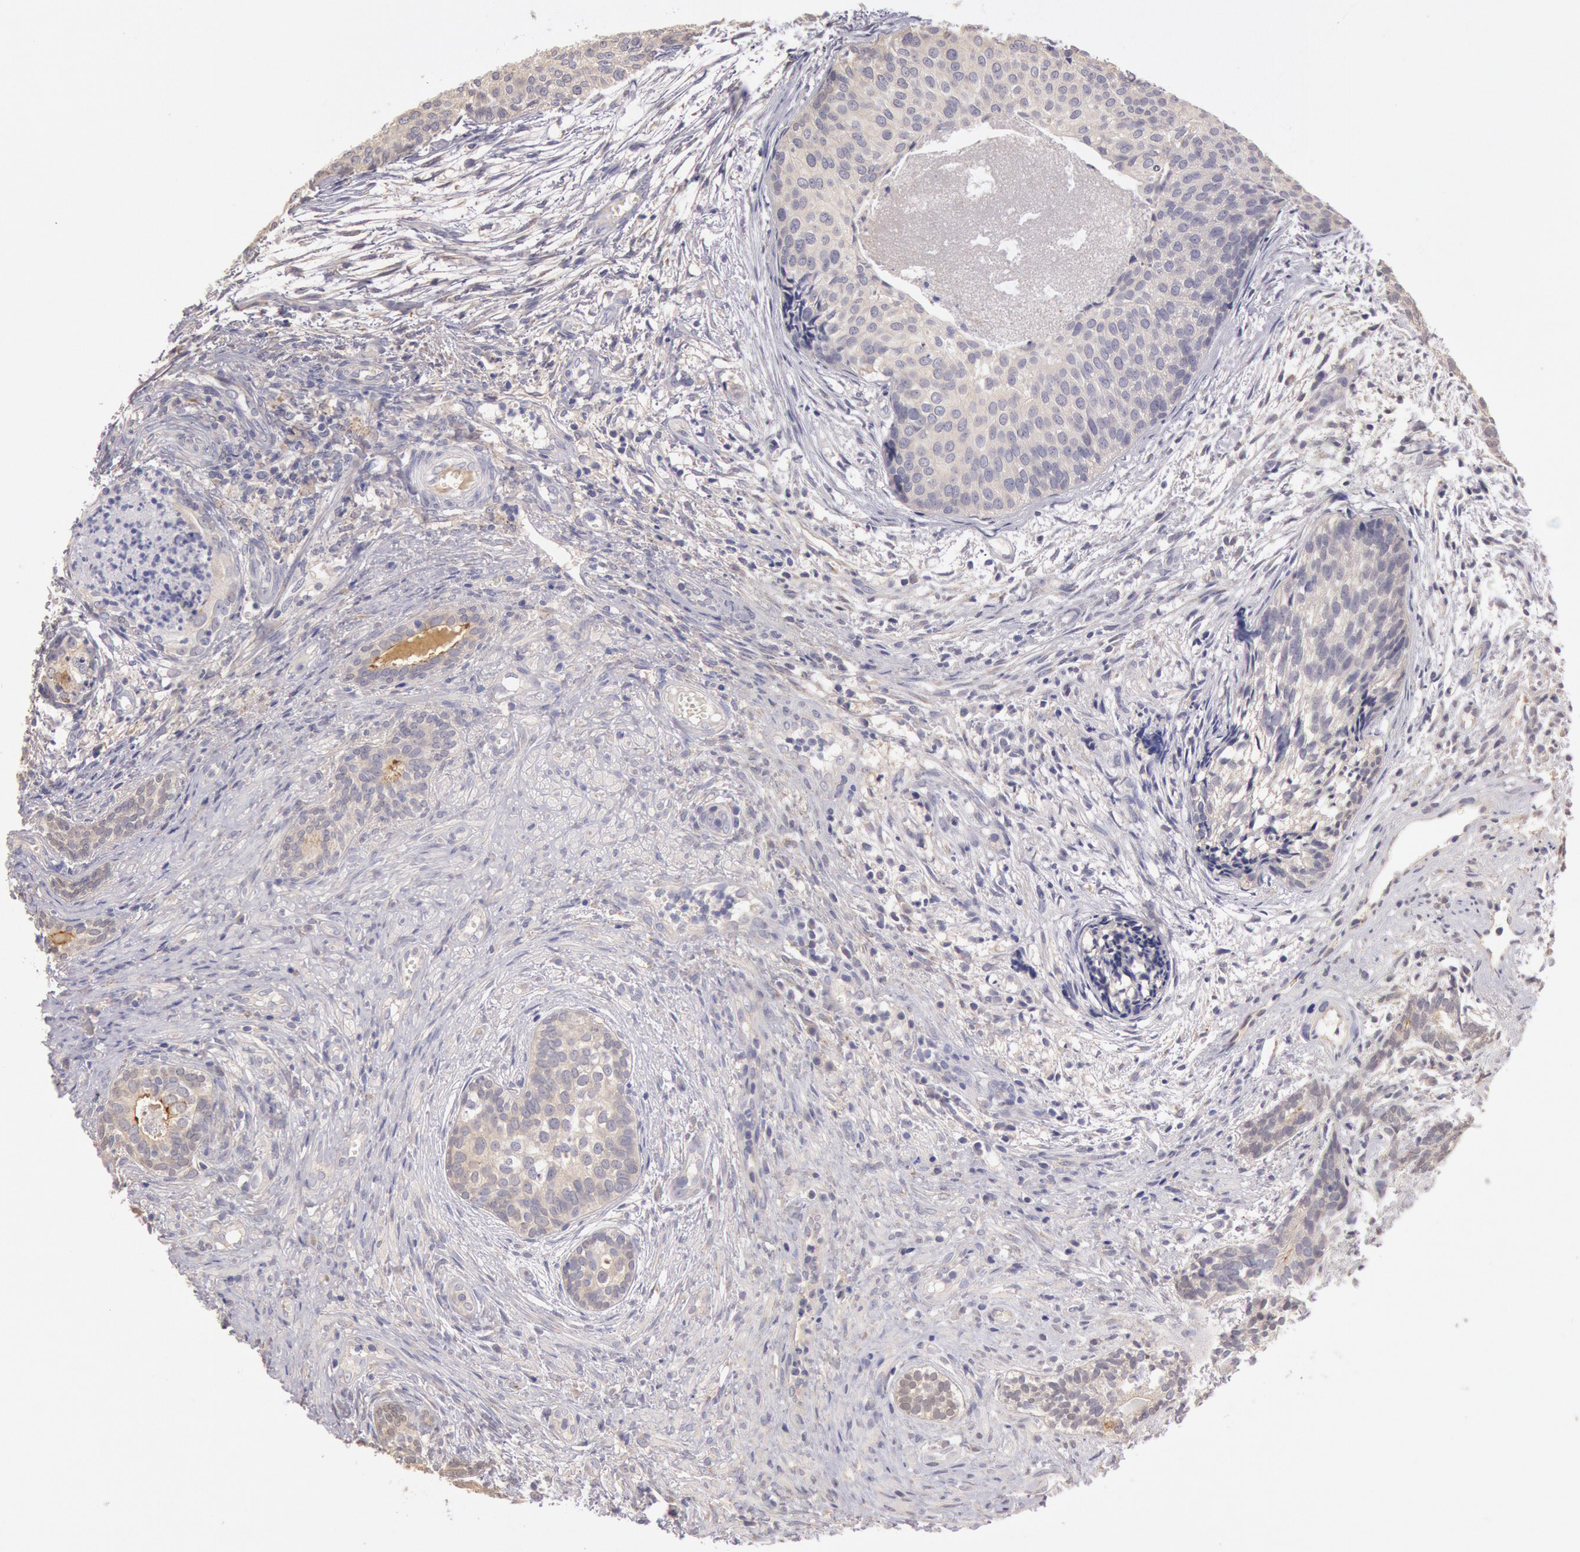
{"staining": {"intensity": "negative", "quantity": "none", "location": "none"}, "tissue": "urothelial cancer", "cell_type": "Tumor cells", "image_type": "cancer", "snomed": [{"axis": "morphology", "description": "Urothelial carcinoma, Low grade"}, {"axis": "topography", "description": "Urinary bladder"}], "caption": "Tumor cells show no significant expression in urothelial carcinoma (low-grade).", "gene": "C1R", "patient": {"sex": "male", "age": 84}}